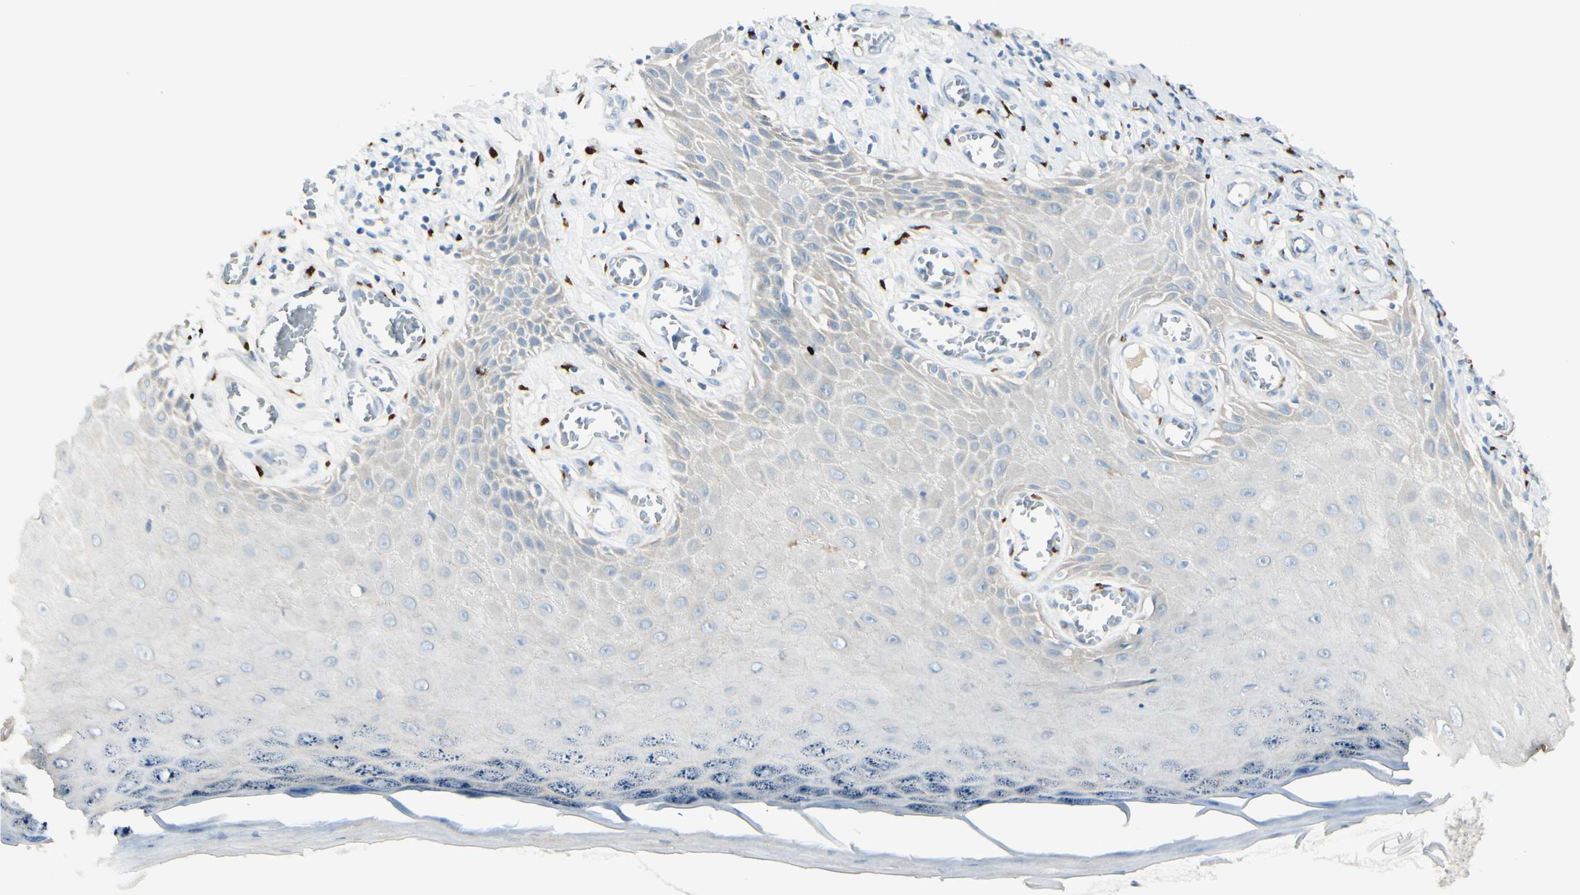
{"staining": {"intensity": "negative", "quantity": "none", "location": "none"}, "tissue": "skin cancer", "cell_type": "Tumor cells", "image_type": "cancer", "snomed": [{"axis": "morphology", "description": "Squamous cell carcinoma, NOS"}, {"axis": "topography", "description": "Skin"}], "caption": "Immunohistochemistry photomicrograph of neoplastic tissue: skin squamous cell carcinoma stained with DAB reveals no significant protein positivity in tumor cells.", "gene": "GALNT5", "patient": {"sex": "female", "age": 73}}